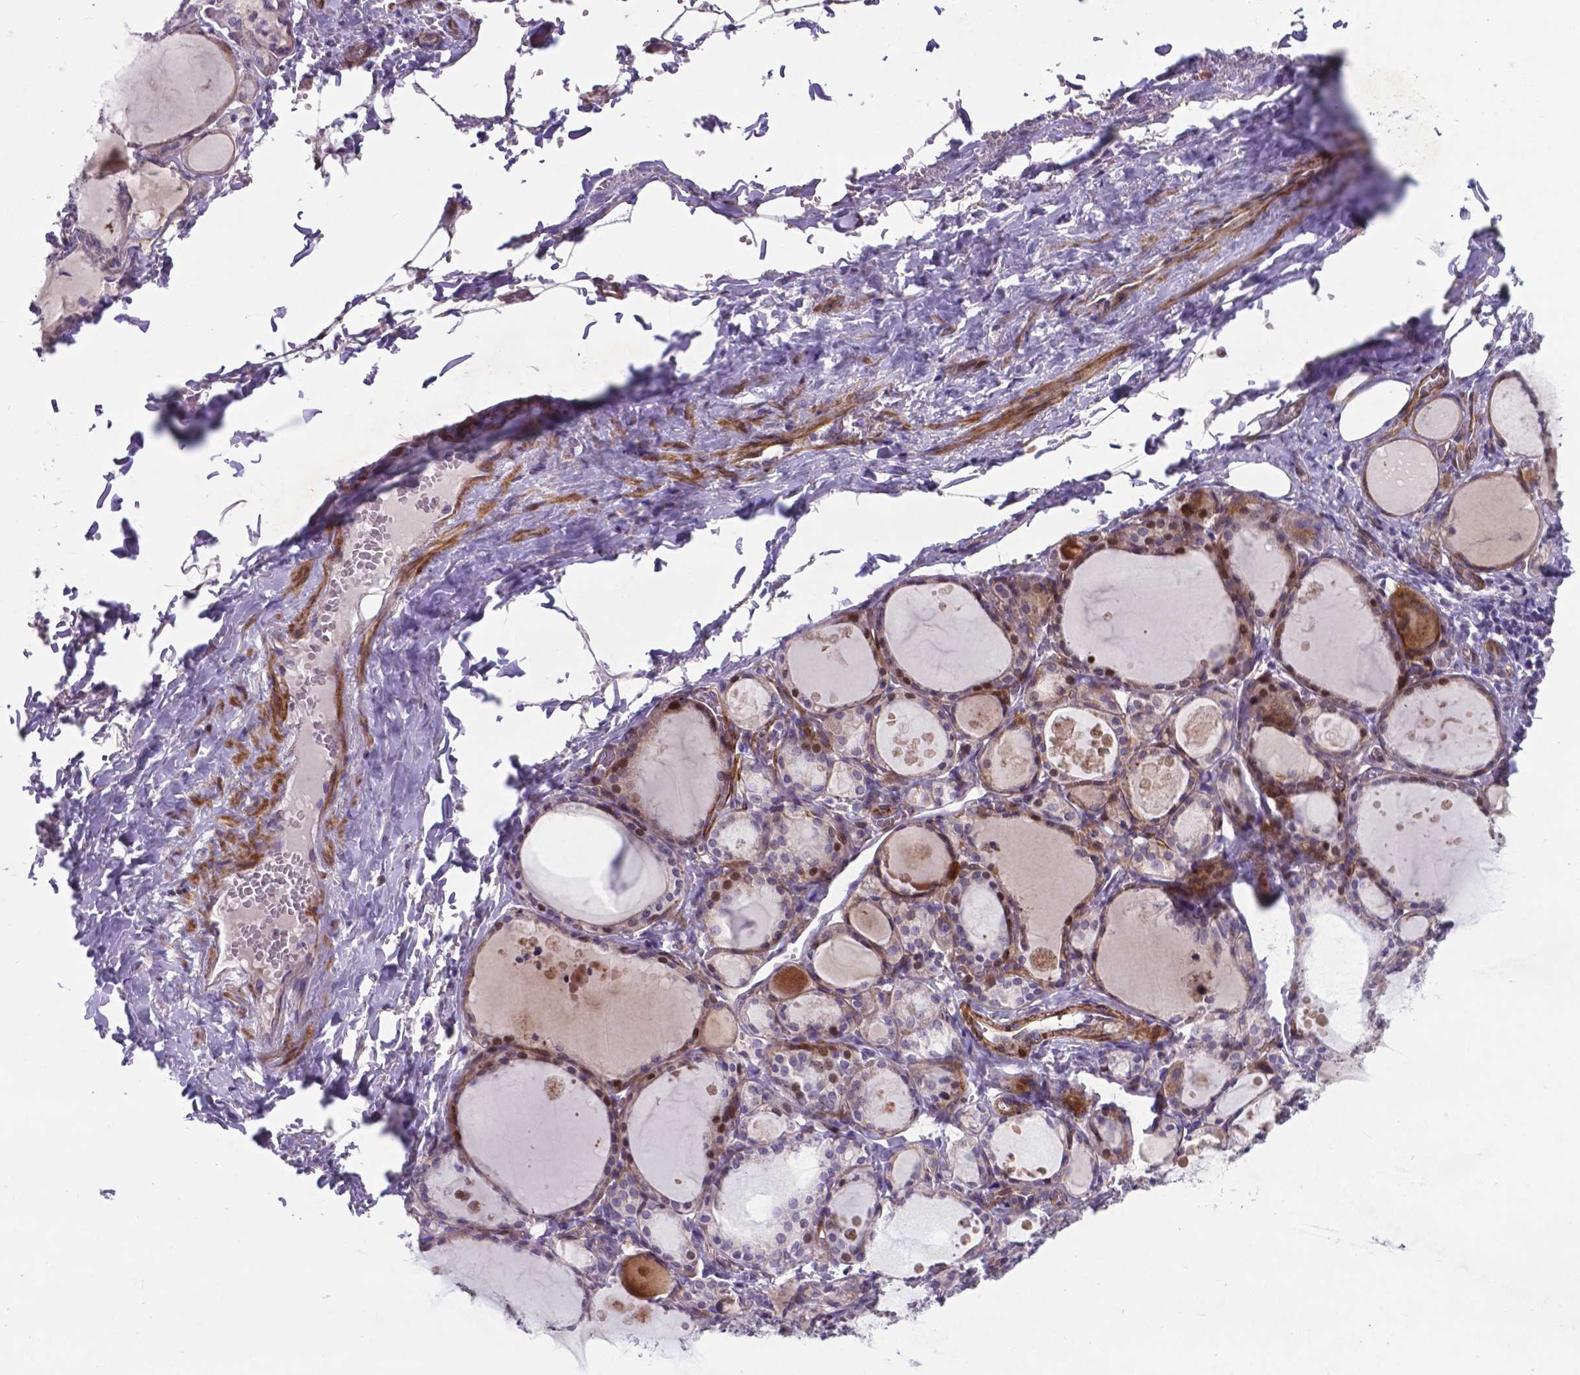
{"staining": {"intensity": "moderate", "quantity": "<25%", "location": "cytoplasmic/membranous,nuclear"}, "tissue": "thyroid gland", "cell_type": "Glandular cells", "image_type": "normal", "snomed": [{"axis": "morphology", "description": "Normal tissue, NOS"}, {"axis": "topography", "description": "Thyroid gland"}], "caption": "Immunohistochemistry (IHC) (DAB) staining of unremarkable thyroid gland exhibits moderate cytoplasmic/membranous,nuclear protein positivity in about <25% of glandular cells. The staining was performed using DAB, with brown indicating positive protein expression. Nuclei are stained blue with hematoxylin.", "gene": "PFKFB4", "patient": {"sex": "male", "age": 68}}